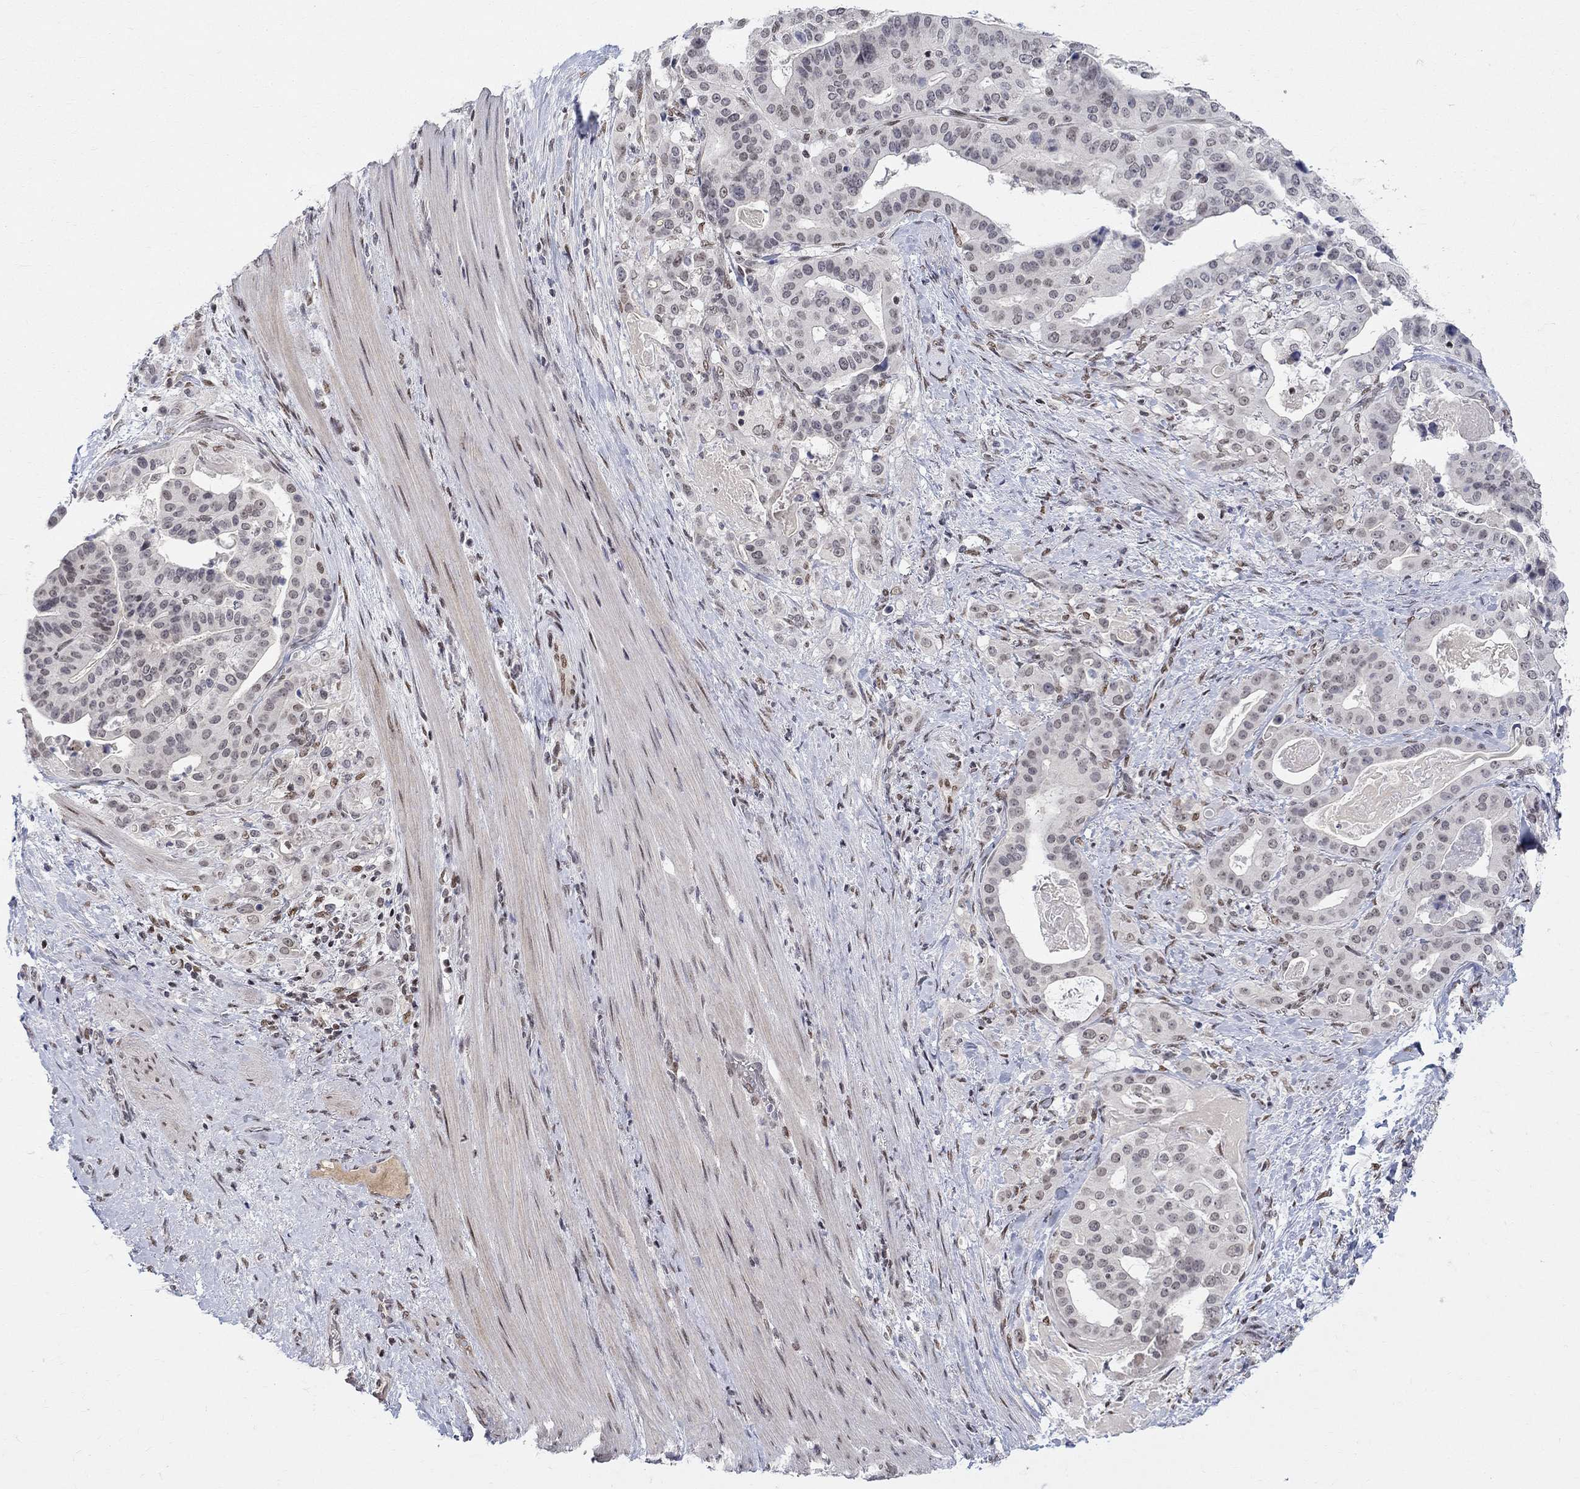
{"staining": {"intensity": "negative", "quantity": "none", "location": "none"}, "tissue": "stomach cancer", "cell_type": "Tumor cells", "image_type": "cancer", "snomed": [{"axis": "morphology", "description": "Adenocarcinoma, NOS"}, {"axis": "topography", "description": "Stomach"}], "caption": "A photomicrograph of human stomach adenocarcinoma is negative for staining in tumor cells.", "gene": "KLF12", "patient": {"sex": "male", "age": 48}}